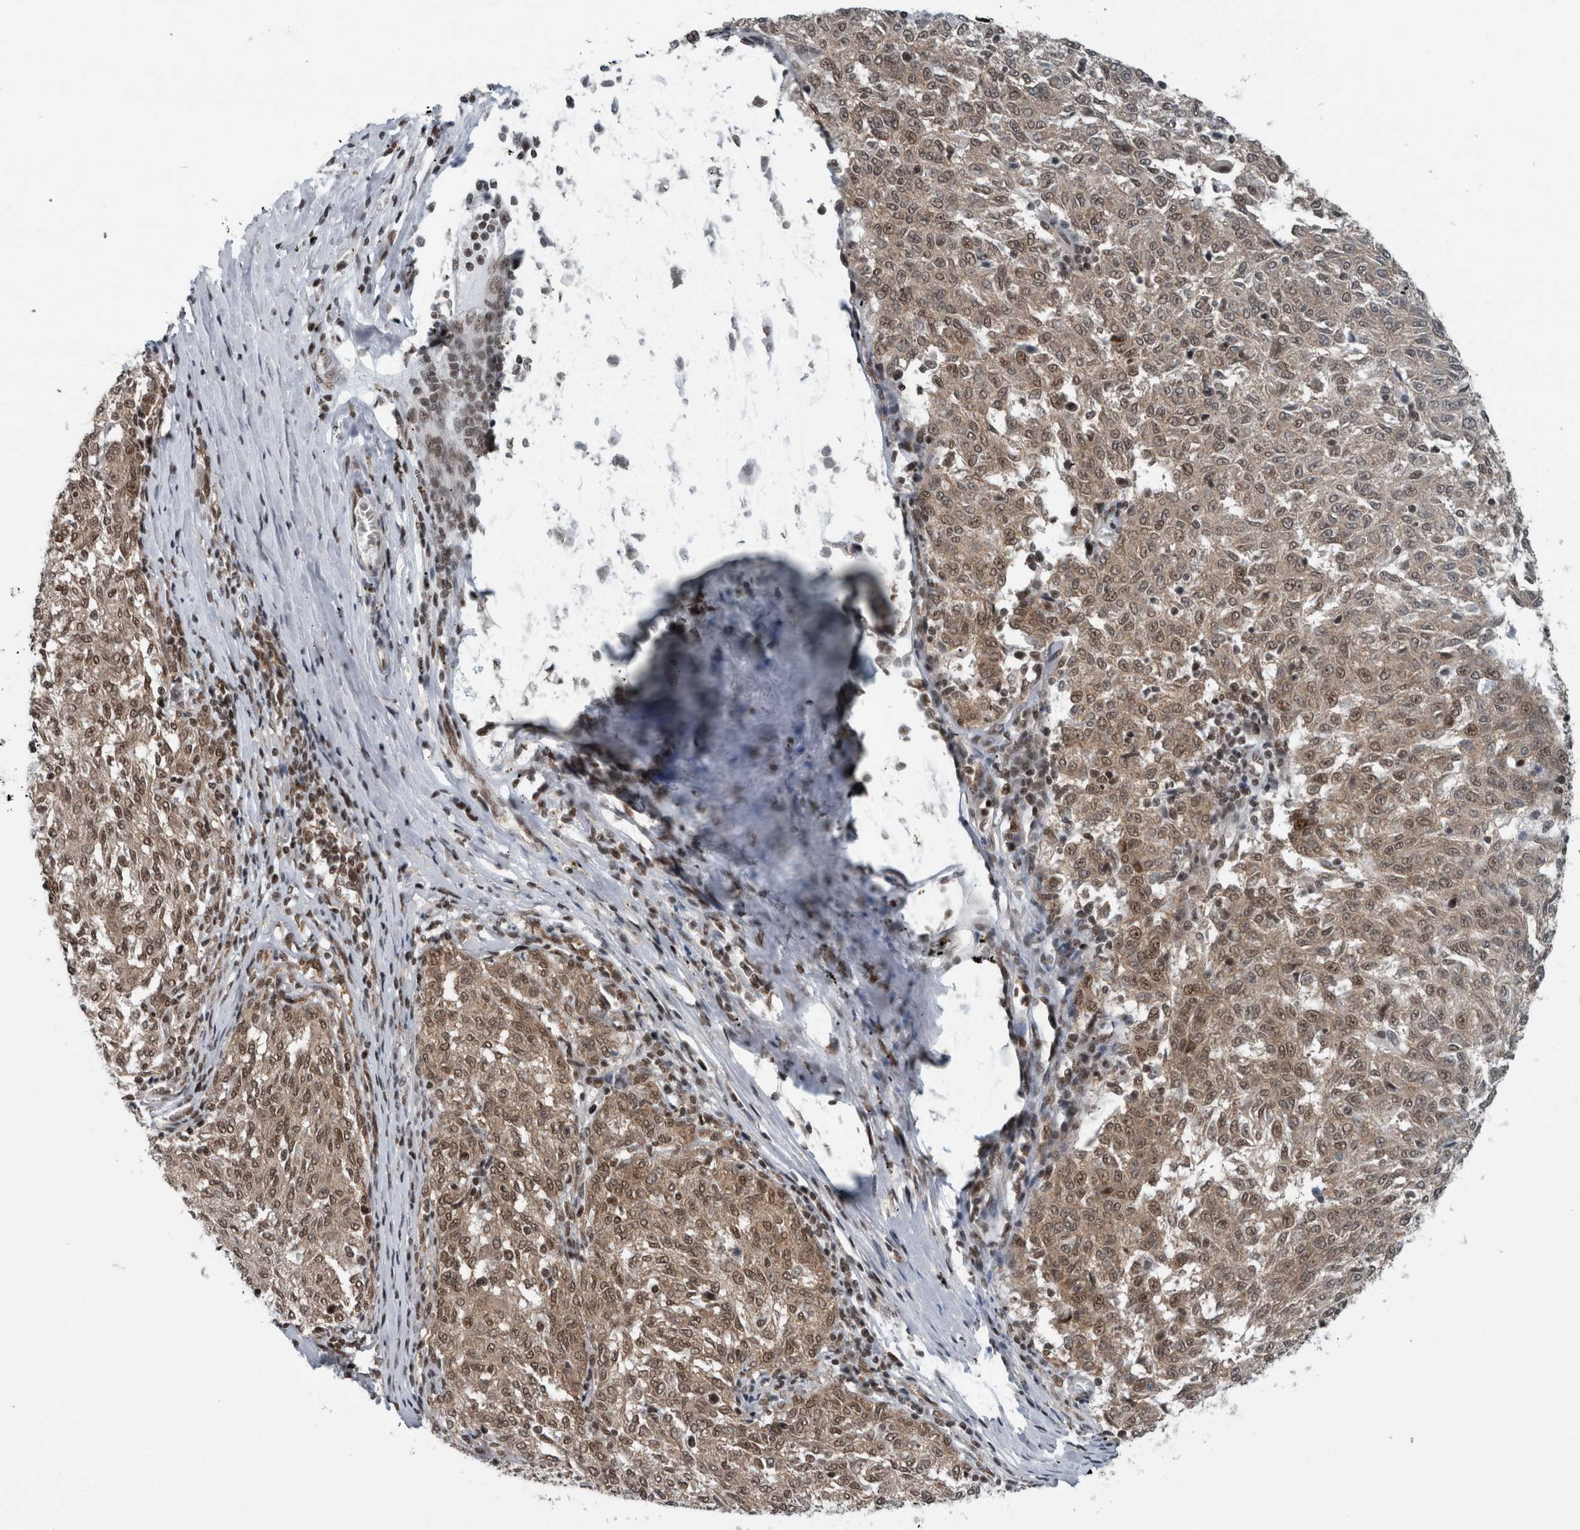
{"staining": {"intensity": "weak", "quantity": ">75%", "location": "cytoplasmic/membranous,nuclear"}, "tissue": "melanoma", "cell_type": "Tumor cells", "image_type": "cancer", "snomed": [{"axis": "morphology", "description": "Malignant melanoma, NOS"}, {"axis": "topography", "description": "Skin"}], "caption": "Immunohistochemistry of human malignant melanoma demonstrates low levels of weak cytoplasmic/membranous and nuclear positivity in about >75% of tumor cells.", "gene": "DNMT3A", "patient": {"sex": "female", "age": 72}}